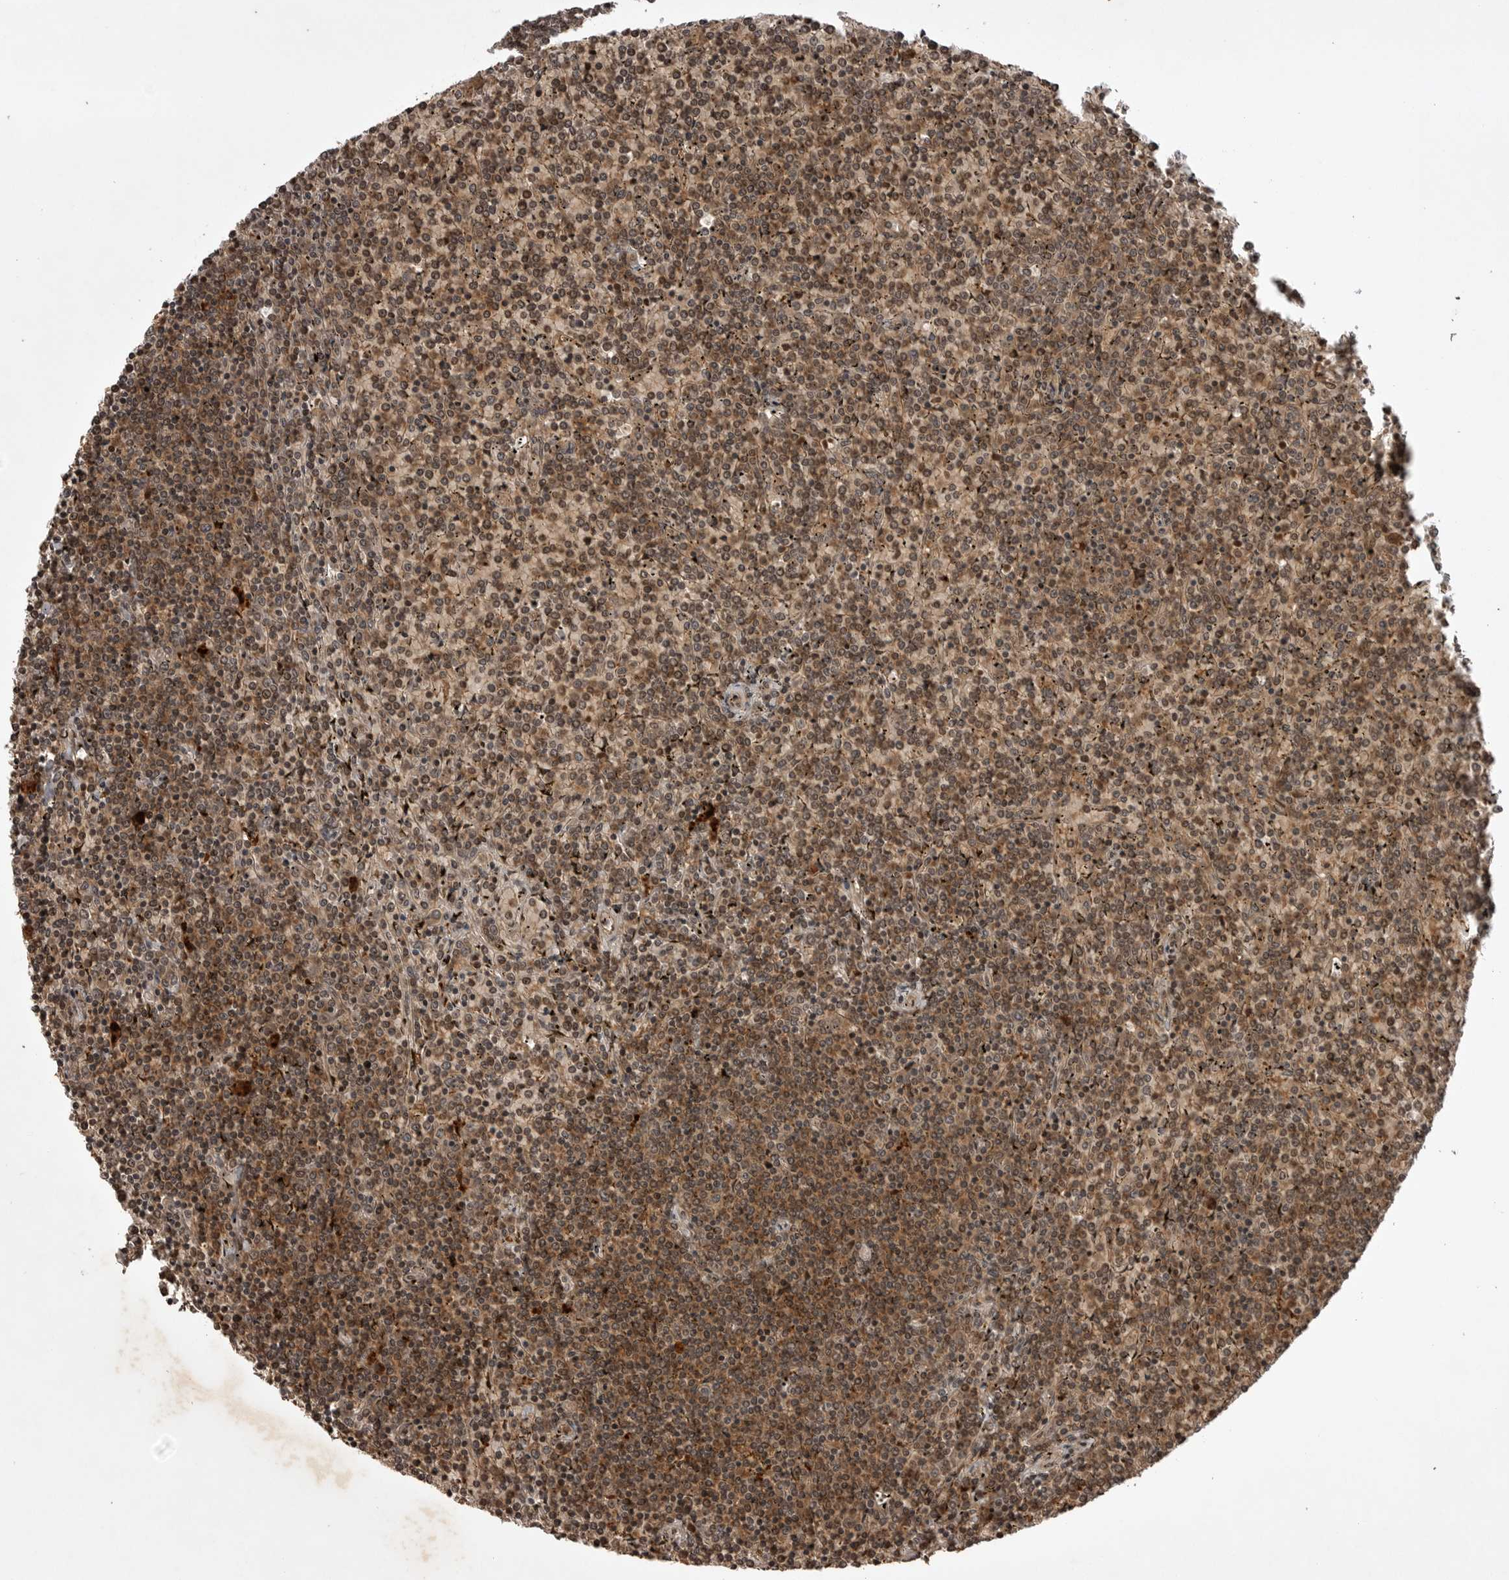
{"staining": {"intensity": "moderate", "quantity": ">75%", "location": "cytoplasmic/membranous,nuclear"}, "tissue": "lymphoma", "cell_type": "Tumor cells", "image_type": "cancer", "snomed": [{"axis": "morphology", "description": "Malignant lymphoma, non-Hodgkin's type, Low grade"}, {"axis": "topography", "description": "Spleen"}], "caption": "Tumor cells display medium levels of moderate cytoplasmic/membranous and nuclear expression in about >75% of cells in human lymphoma. (Brightfield microscopy of DAB IHC at high magnification).", "gene": "AKAP7", "patient": {"sex": "female", "age": 19}}